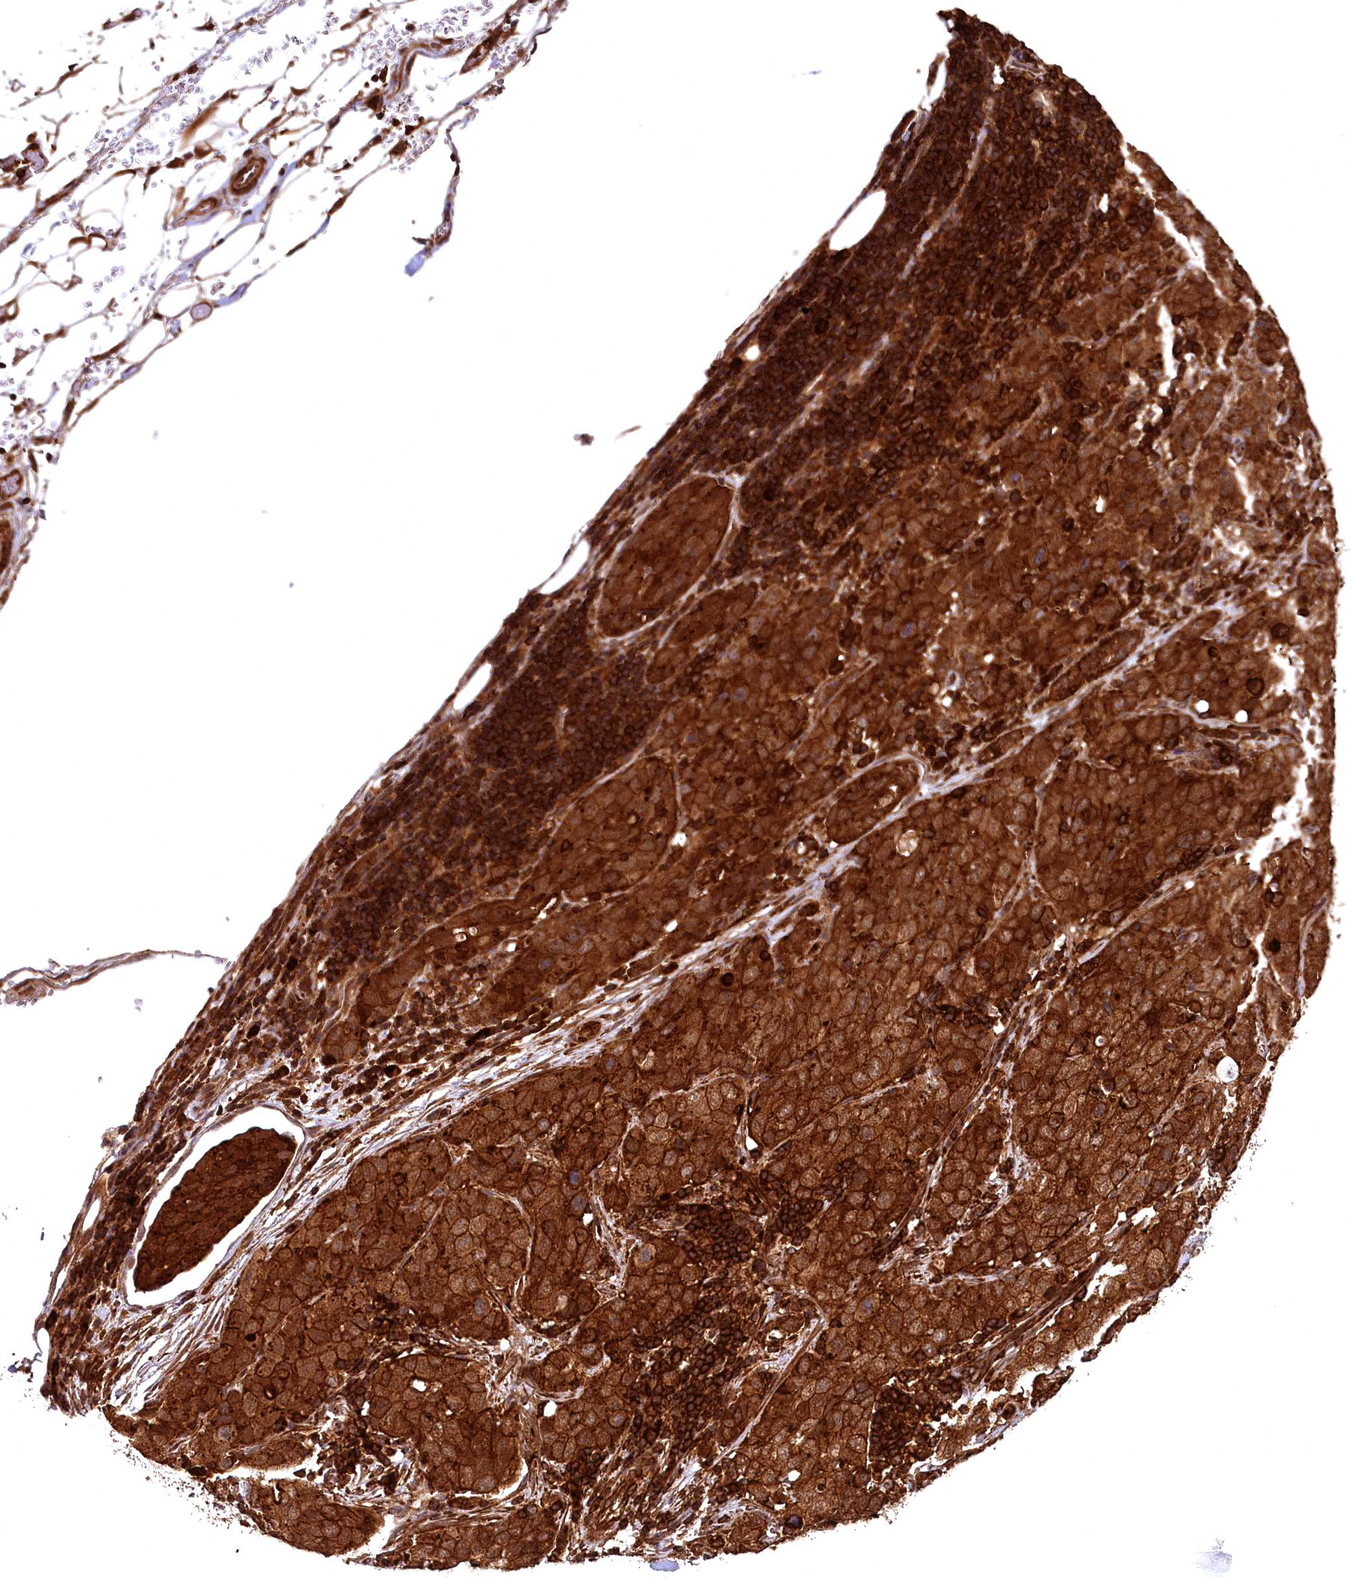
{"staining": {"intensity": "strong", "quantity": ">75%", "location": "cytoplasmic/membranous"}, "tissue": "stomach cancer", "cell_type": "Tumor cells", "image_type": "cancer", "snomed": [{"axis": "morphology", "description": "Normal tissue, NOS"}, {"axis": "morphology", "description": "Adenocarcinoma, NOS"}, {"axis": "topography", "description": "Lymph node"}, {"axis": "topography", "description": "Stomach"}], "caption": "Stomach cancer (adenocarcinoma) tissue demonstrates strong cytoplasmic/membranous expression in approximately >75% of tumor cells, visualized by immunohistochemistry.", "gene": "STUB1", "patient": {"sex": "male", "age": 48}}